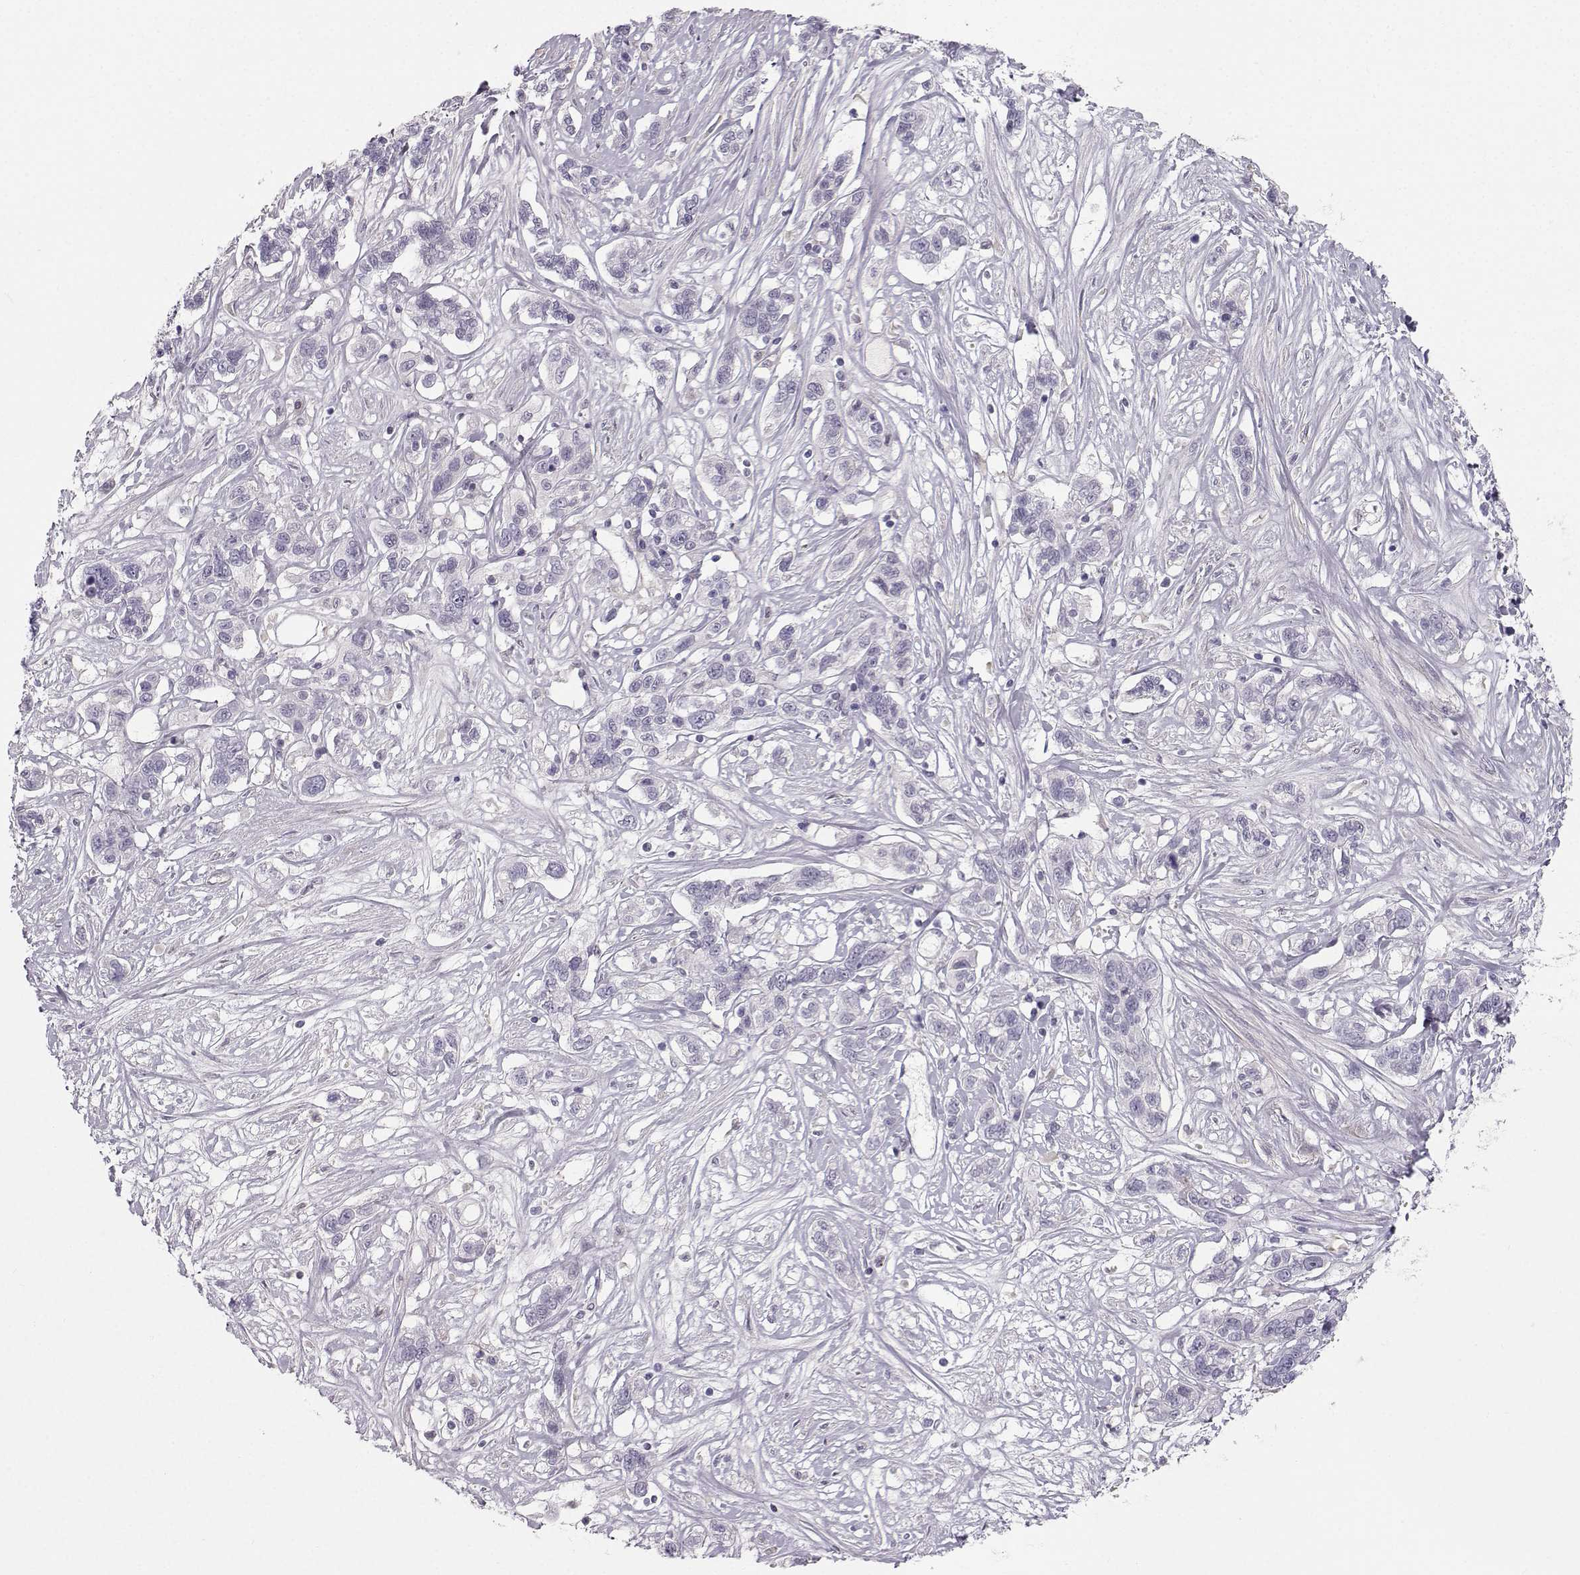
{"staining": {"intensity": "negative", "quantity": "none", "location": "none"}, "tissue": "liver cancer", "cell_type": "Tumor cells", "image_type": "cancer", "snomed": [{"axis": "morphology", "description": "Adenocarcinoma, NOS"}, {"axis": "morphology", "description": "Cholangiocarcinoma"}, {"axis": "topography", "description": "Liver"}], "caption": "Human liver cancer (cholangiocarcinoma) stained for a protein using immunohistochemistry displays no expression in tumor cells.", "gene": "CASR", "patient": {"sex": "male", "age": 64}}